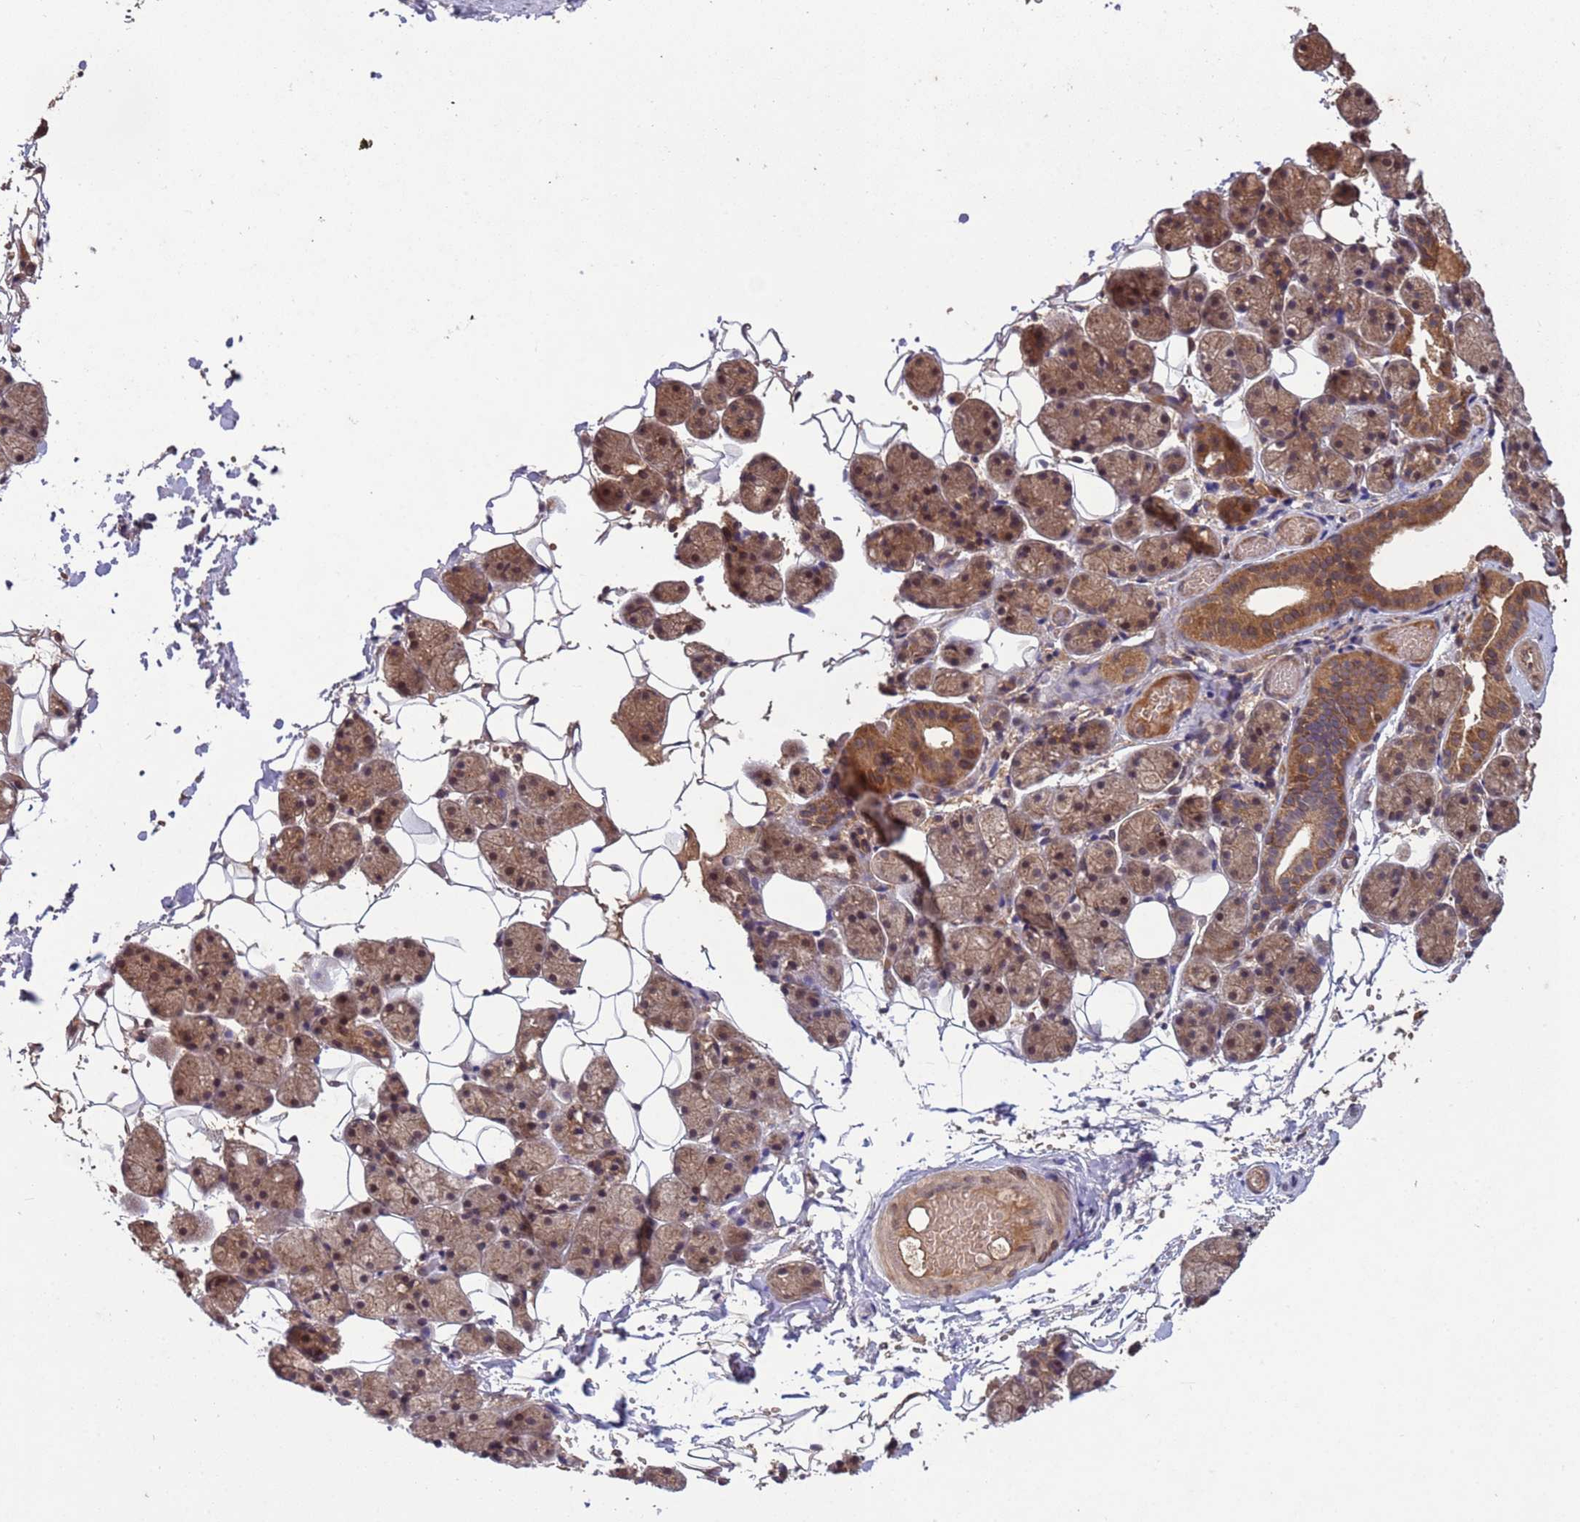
{"staining": {"intensity": "moderate", "quantity": ">75%", "location": "cytoplasmic/membranous,nuclear"}, "tissue": "salivary gland", "cell_type": "Glandular cells", "image_type": "normal", "snomed": [{"axis": "morphology", "description": "Normal tissue, NOS"}, {"axis": "topography", "description": "Salivary gland"}], "caption": "Normal salivary gland shows moderate cytoplasmic/membranous,nuclear expression in approximately >75% of glandular cells.", "gene": "ERI1", "patient": {"sex": "female", "age": 33}}